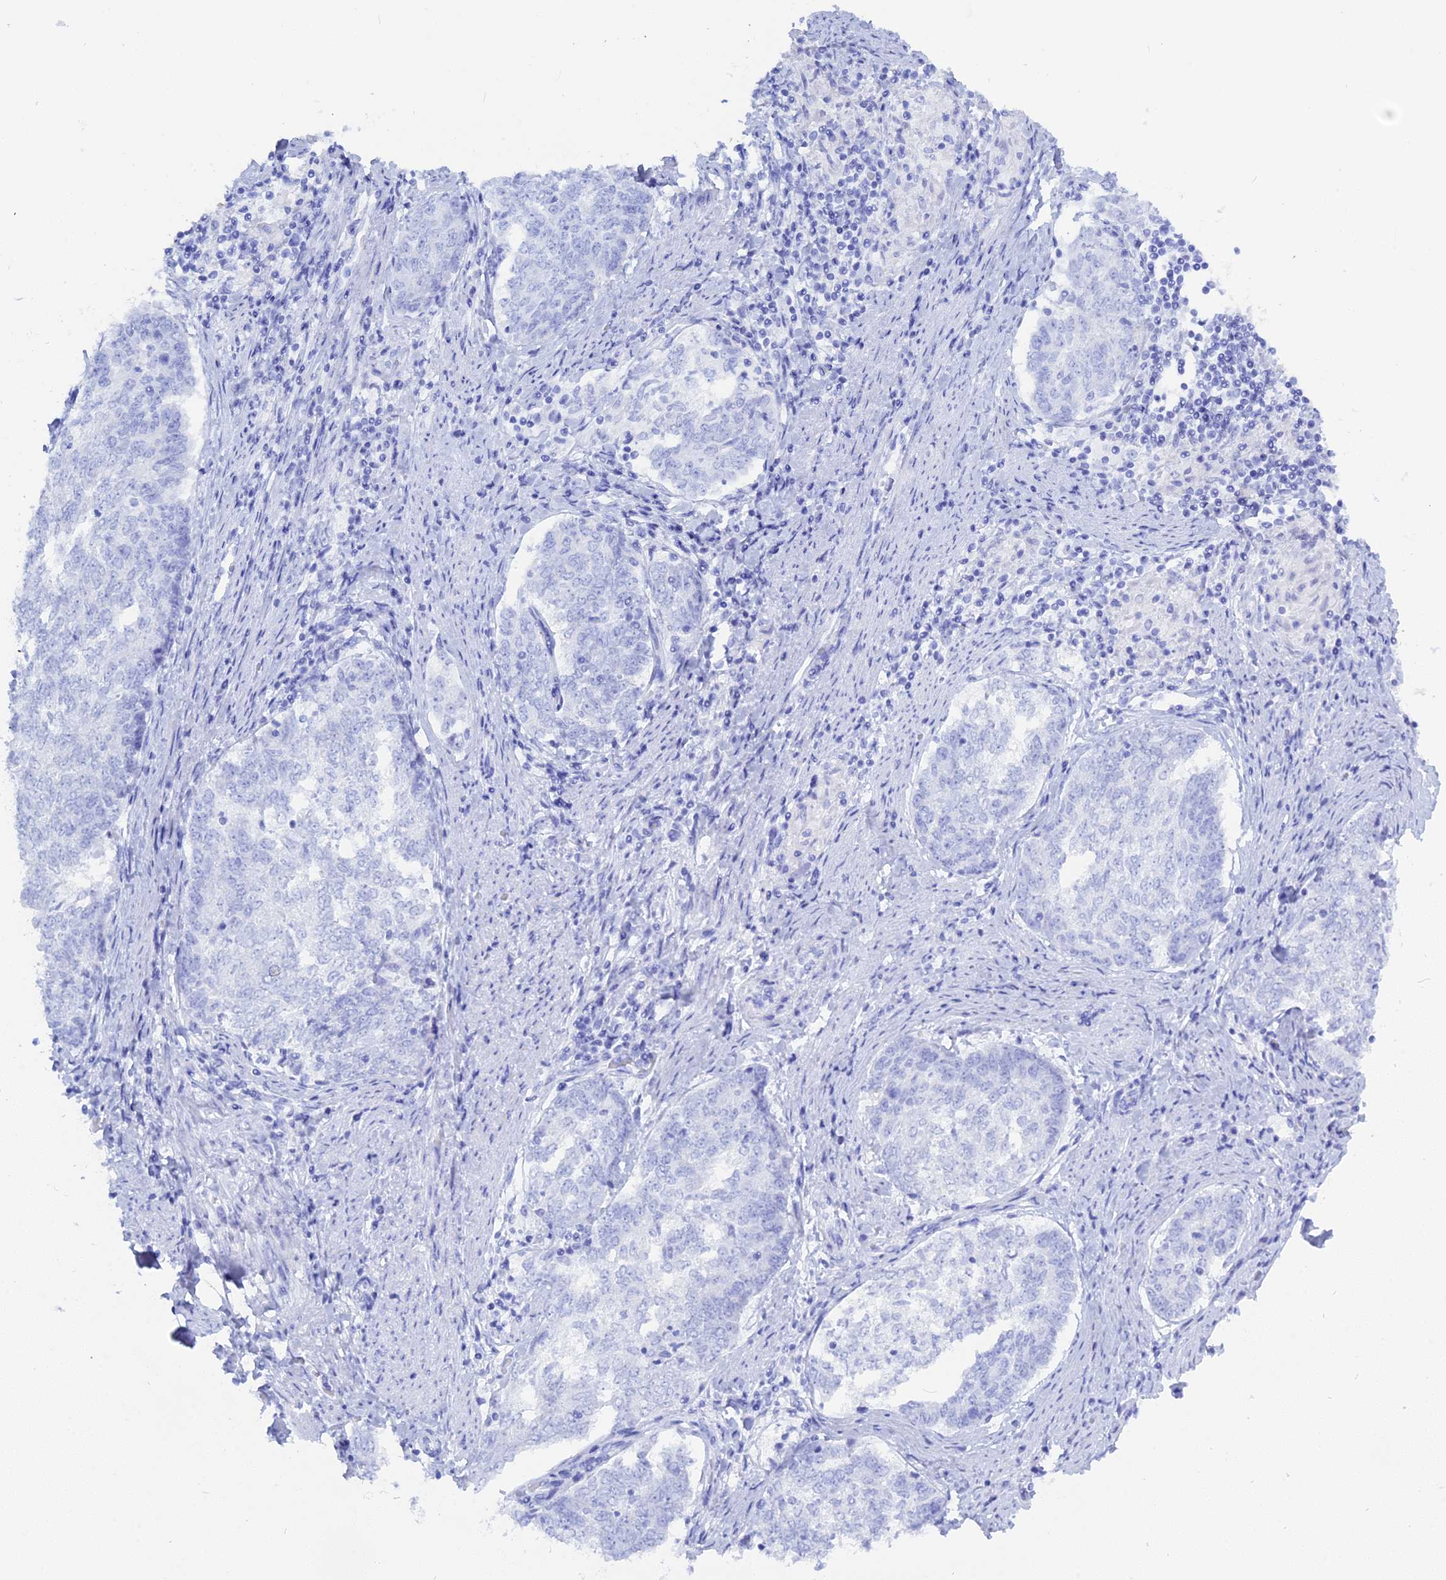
{"staining": {"intensity": "negative", "quantity": "none", "location": "none"}, "tissue": "endometrial cancer", "cell_type": "Tumor cells", "image_type": "cancer", "snomed": [{"axis": "morphology", "description": "Adenocarcinoma, NOS"}, {"axis": "topography", "description": "Endometrium"}], "caption": "Protein analysis of endometrial cancer (adenocarcinoma) displays no significant expression in tumor cells. Brightfield microscopy of immunohistochemistry (IHC) stained with DAB (brown) and hematoxylin (blue), captured at high magnification.", "gene": "ADGRA1", "patient": {"sex": "female", "age": 80}}